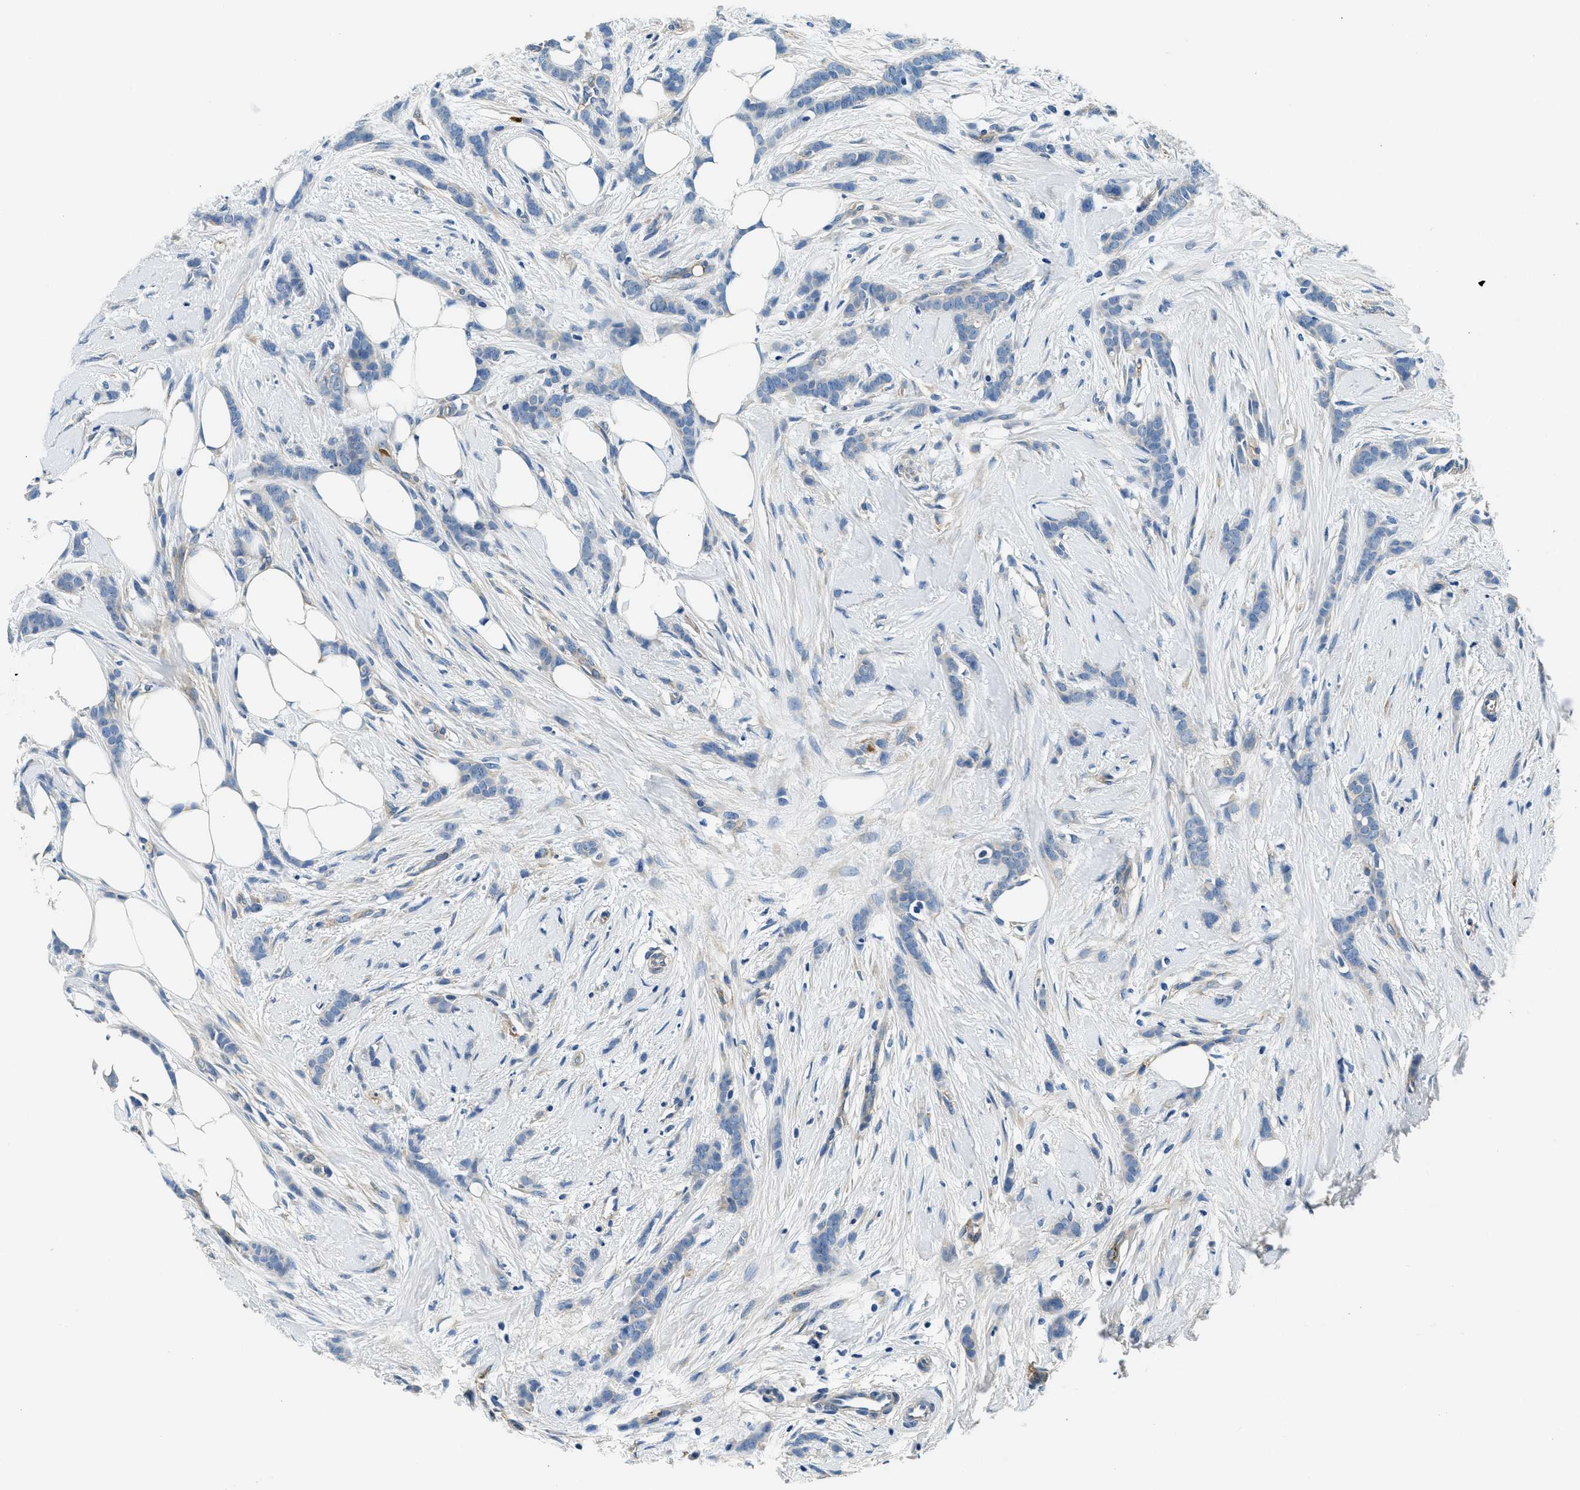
{"staining": {"intensity": "weak", "quantity": "<25%", "location": "cytoplasmic/membranous"}, "tissue": "breast cancer", "cell_type": "Tumor cells", "image_type": "cancer", "snomed": [{"axis": "morphology", "description": "Lobular carcinoma, in situ"}, {"axis": "morphology", "description": "Lobular carcinoma"}, {"axis": "topography", "description": "Breast"}], "caption": "IHC image of neoplastic tissue: breast cancer (lobular carcinoma in situ) stained with DAB (3,3'-diaminobenzidine) exhibits no significant protein staining in tumor cells.", "gene": "TMEM186", "patient": {"sex": "female", "age": 41}}